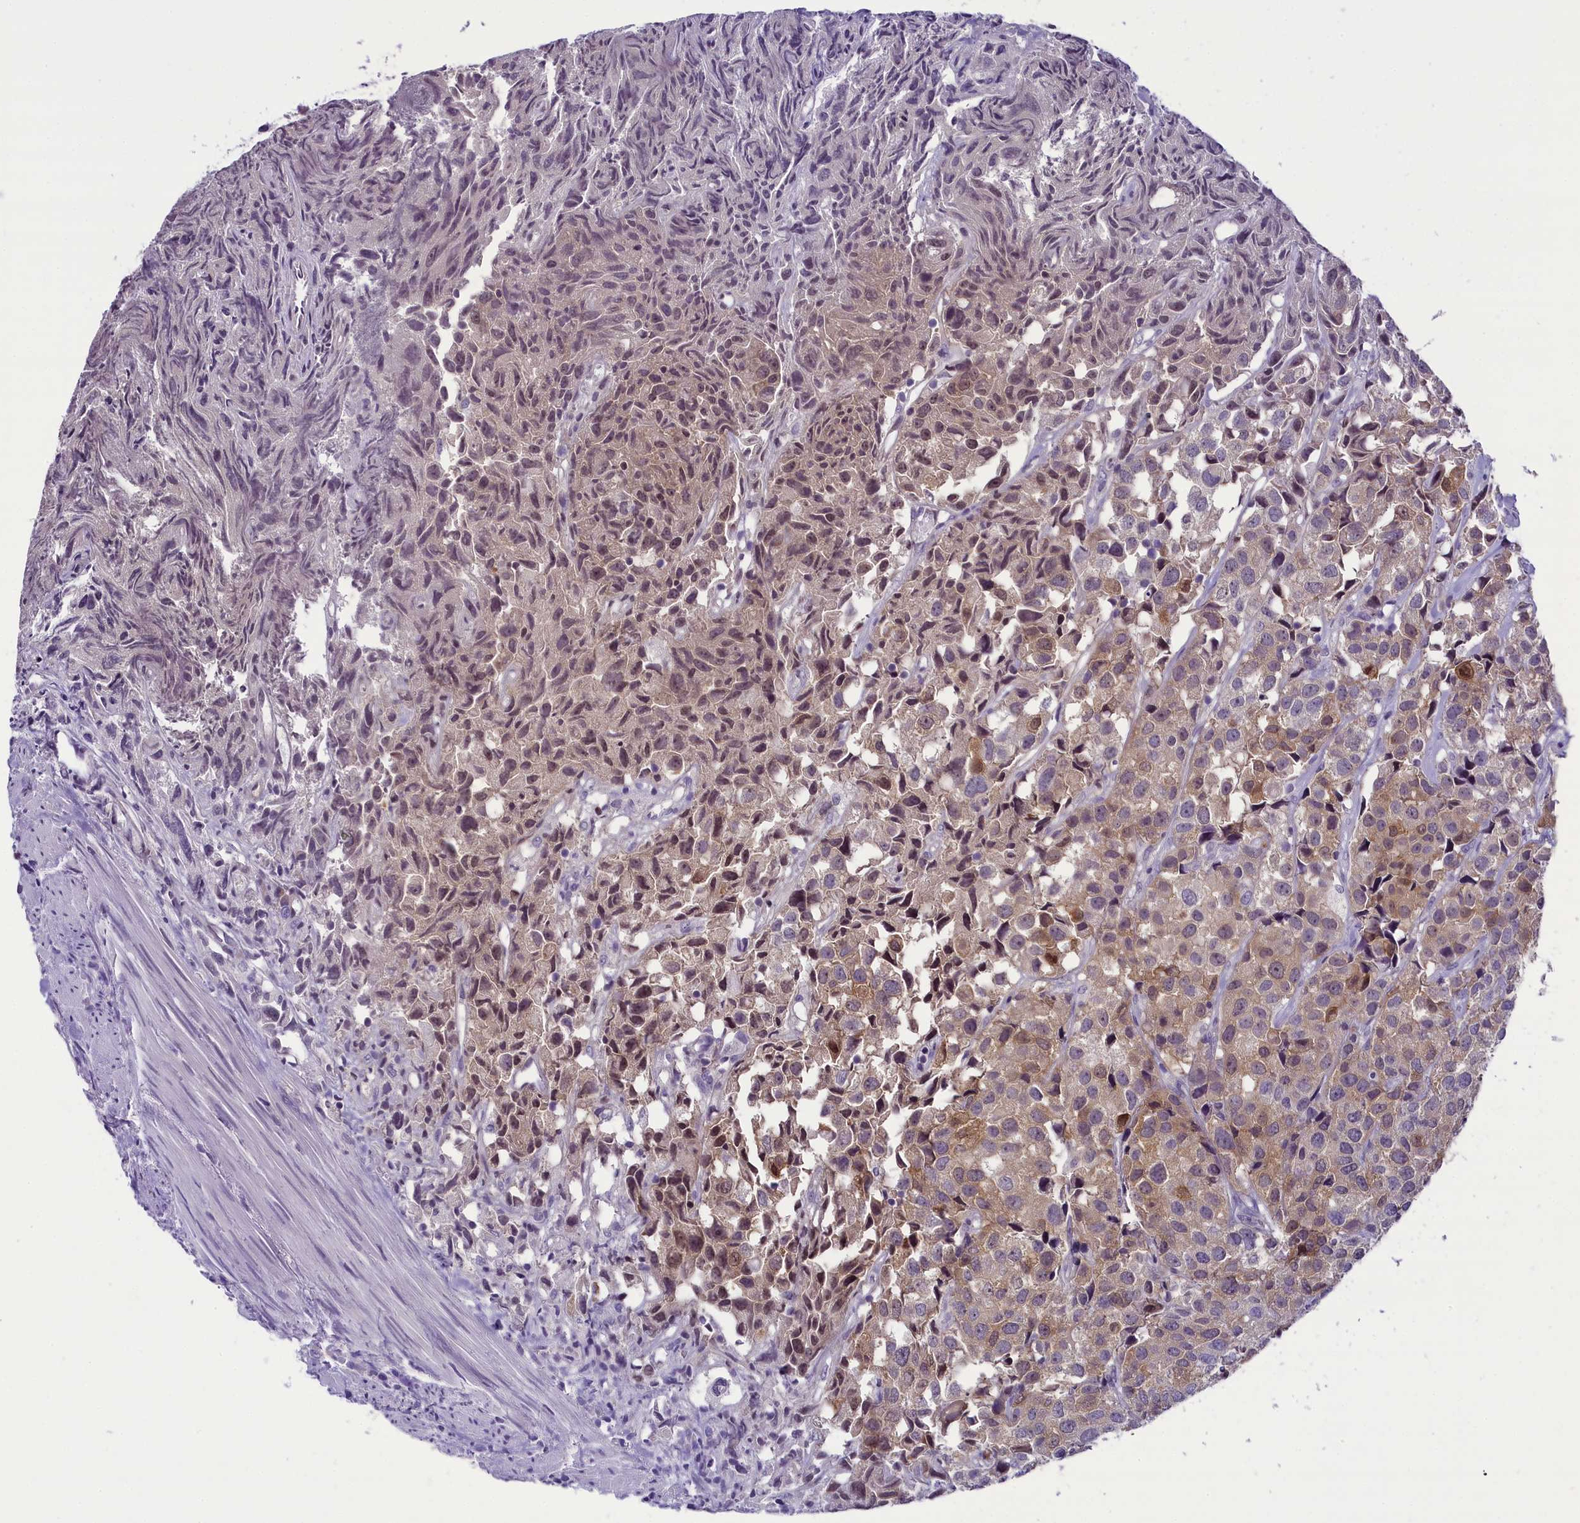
{"staining": {"intensity": "weak", "quantity": "<25%", "location": "cytoplasmic/membranous,nuclear"}, "tissue": "urothelial cancer", "cell_type": "Tumor cells", "image_type": "cancer", "snomed": [{"axis": "morphology", "description": "Urothelial carcinoma, High grade"}, {"axis": "topography", "description": "Urinary bladder"}], "caption": "Tumor cells show no significant positivity in urothelial cancer. (Stains: DAB immunohistochemistry with hematoxylin counter stain, Microscopy: brightfield microscopy at high magnification).", "gene": "PRR15", "patient": {"sex": "female", "age": 75}}